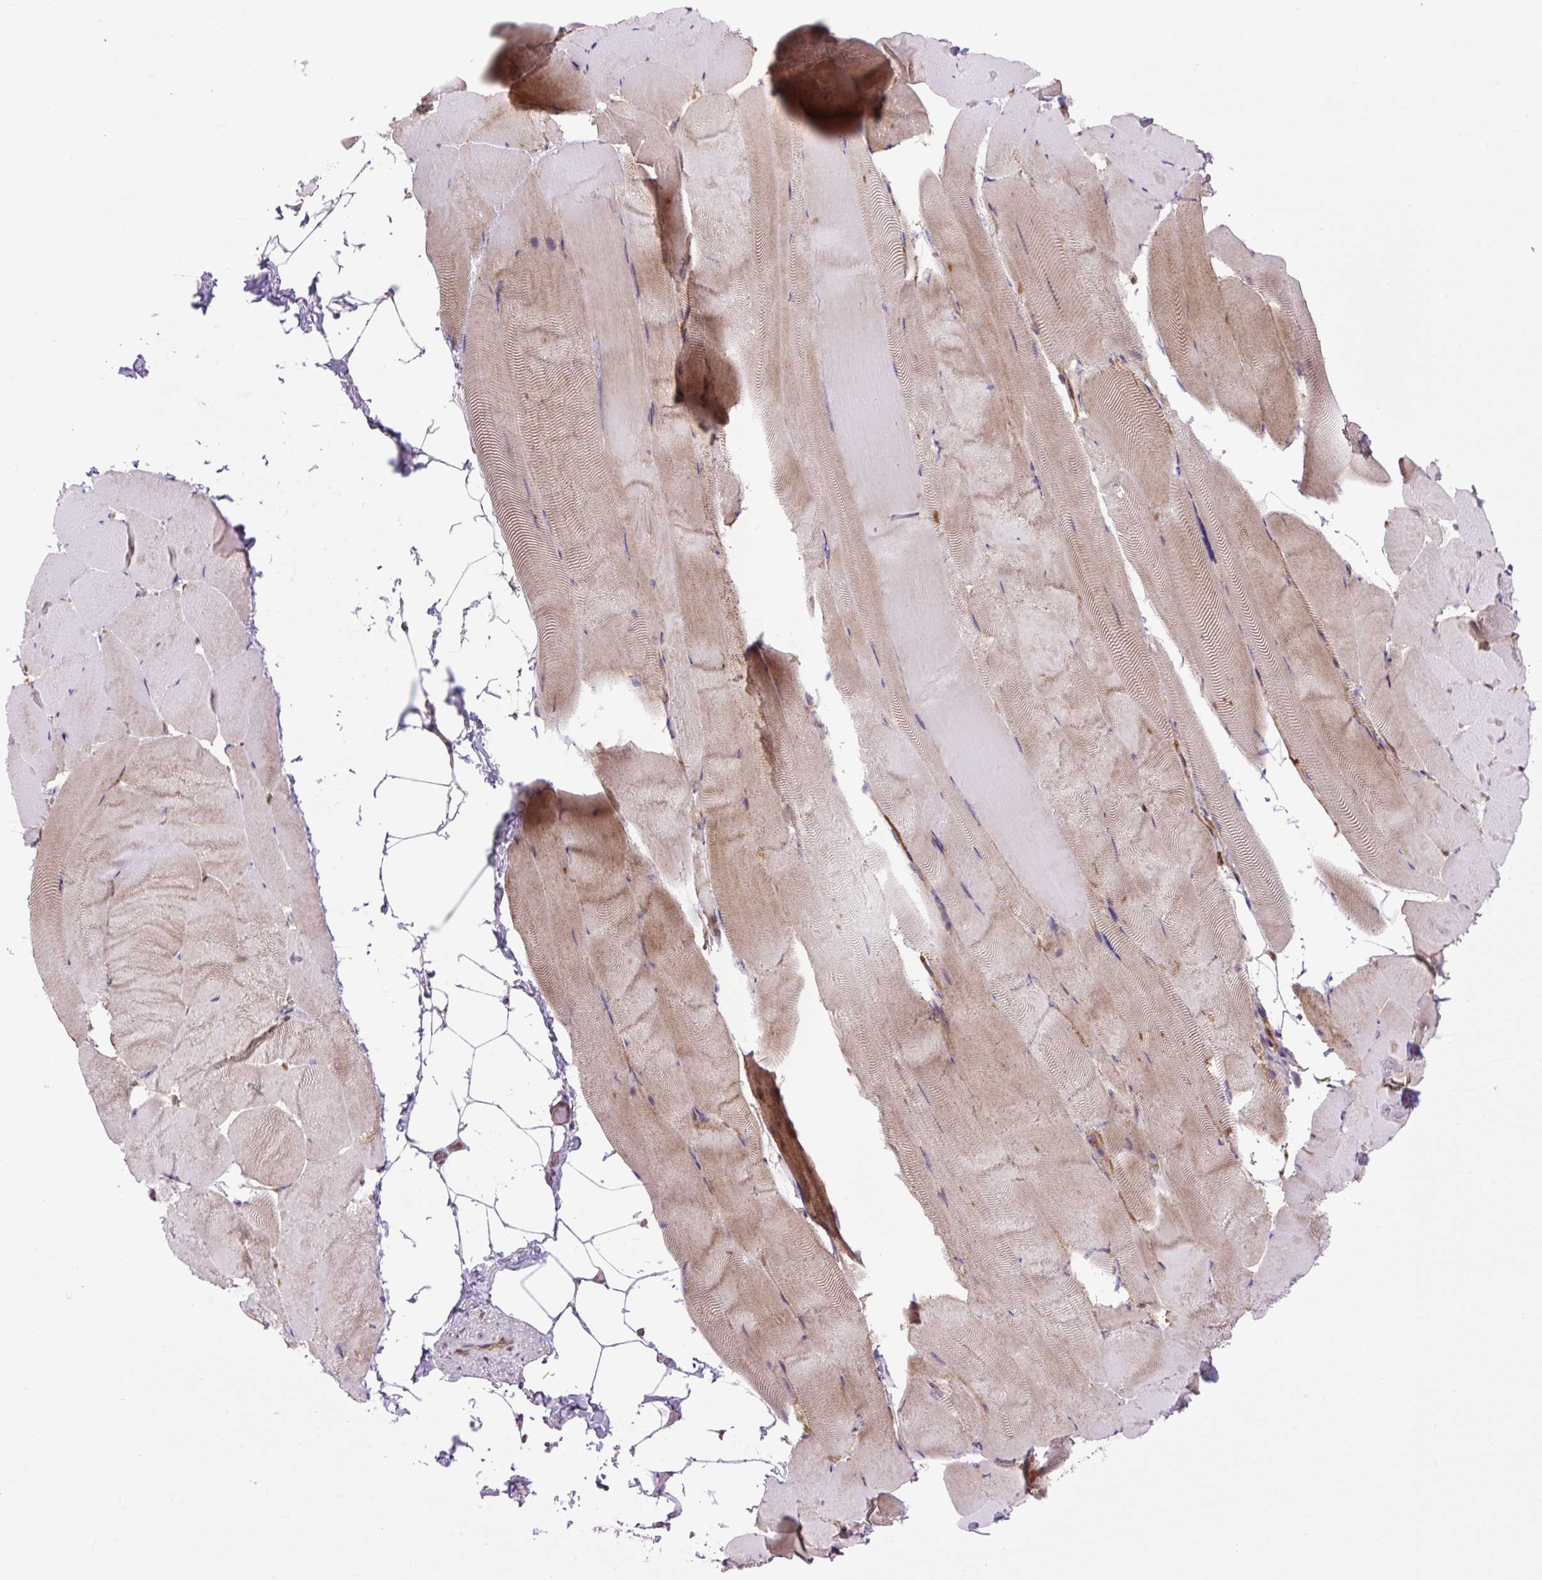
{"staining": {"intensity": "moderate", "quantity": "25%-75%", "location": "cytoplasmic/membranous"}, "tissue": "skeletal muscle", "cell_type": "Myocytes", "image_type": "normal", "snomed": [{"axis": "morphology", "description": "Normal tissue, NOS"}, {"axis": "topography", "description": "Skeletal muscle"}], "caption": "Immunohistochemical staining of unremarkable skeletal muscle reveals medium levels of moderate cytoplasmic/membranous expression in approximately 25%-75% of myocytes. The staining was performed using DAB, with brown indicating positive protein expression. Nuclei are stained blue with hematoxylin.", "gene": "PLCG1", "patient": {"sex": "female", "age": 64}}